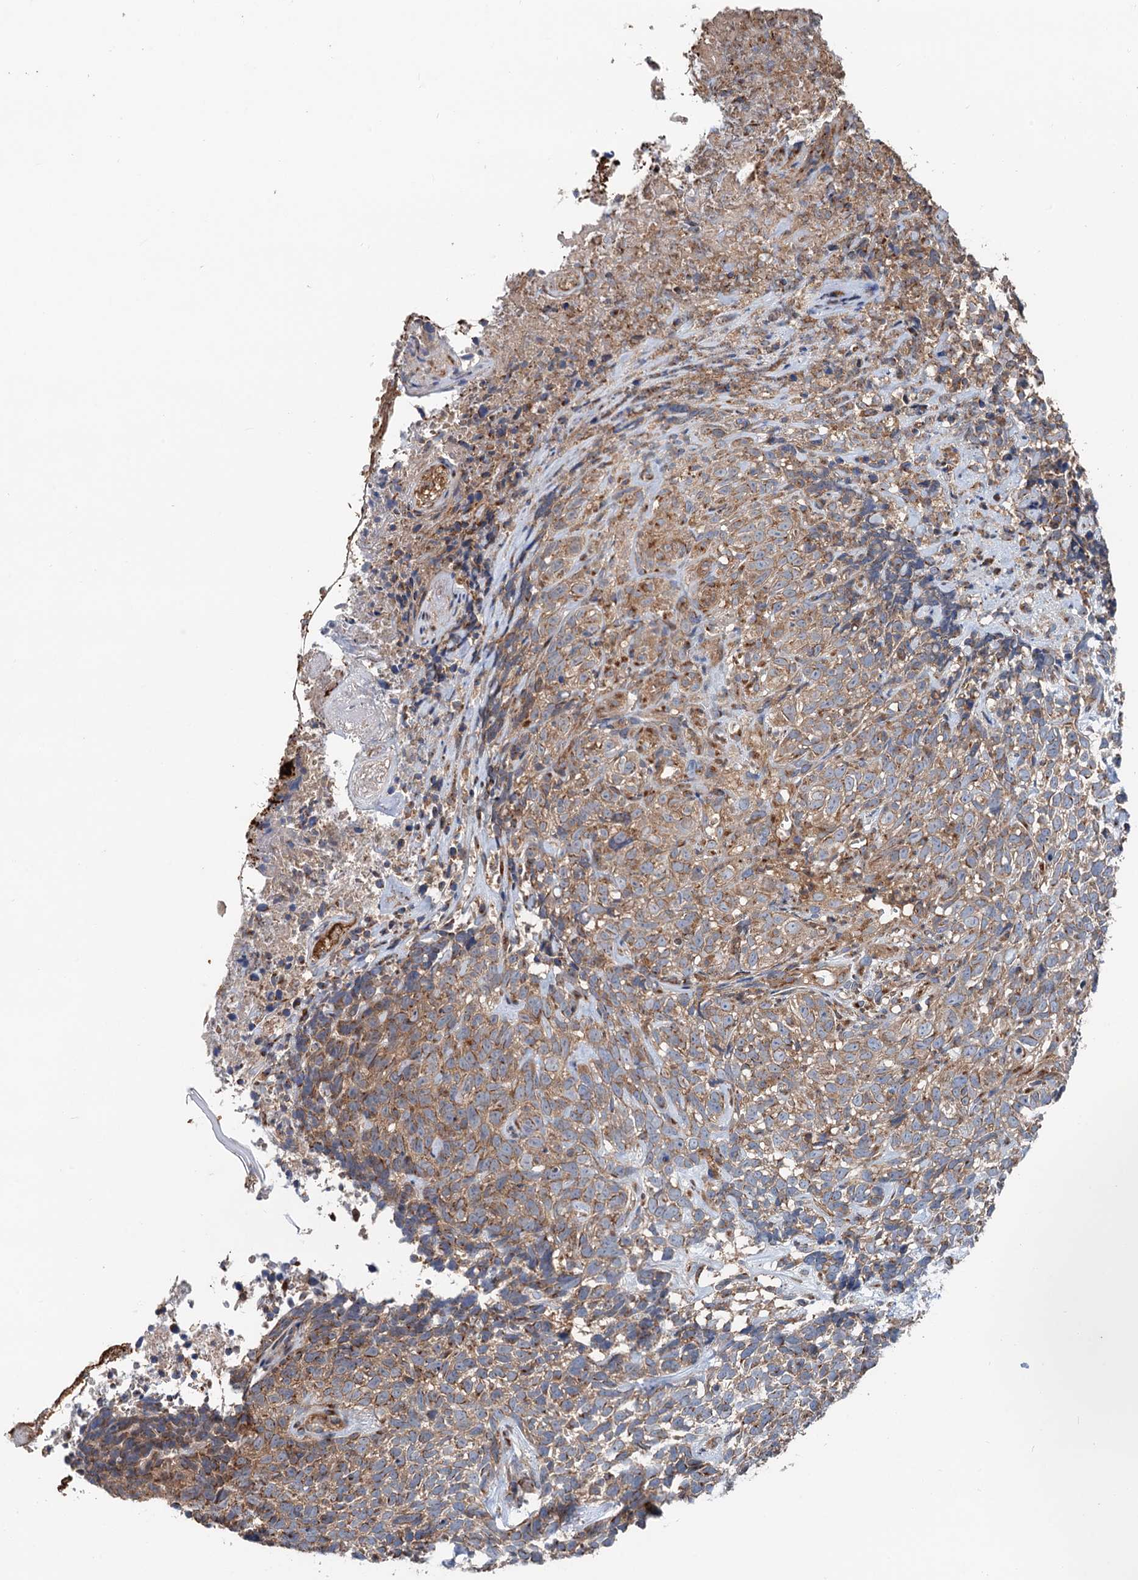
{"staining": {"intensity": "moderate", "quantity": "25%-75%", "location": "cytoplasmic/membranous"}, "tissue": "skin cancer", "cell_type": "Tumor cells", "image_type": "cancer", "snomed": [{"axis": "morphology", "description": "Basal cell carcinoma"}, {"axis": "topography", "description": "Skin"}], "caption": "Immunohistochemical staining of basal cell carcinoma (skin) reveals medium levels of moderate cytoplasmic/membranous staining in about 25%-75% of tumor cells. Using DAB (3,3'-diaminobenzidine) (brown) and hematoxylin (blue) stains, captured at high magnification using brightfield microscopy.", "gene": "ANKRD26", "patient": {"sex": "female", "age": 84}}